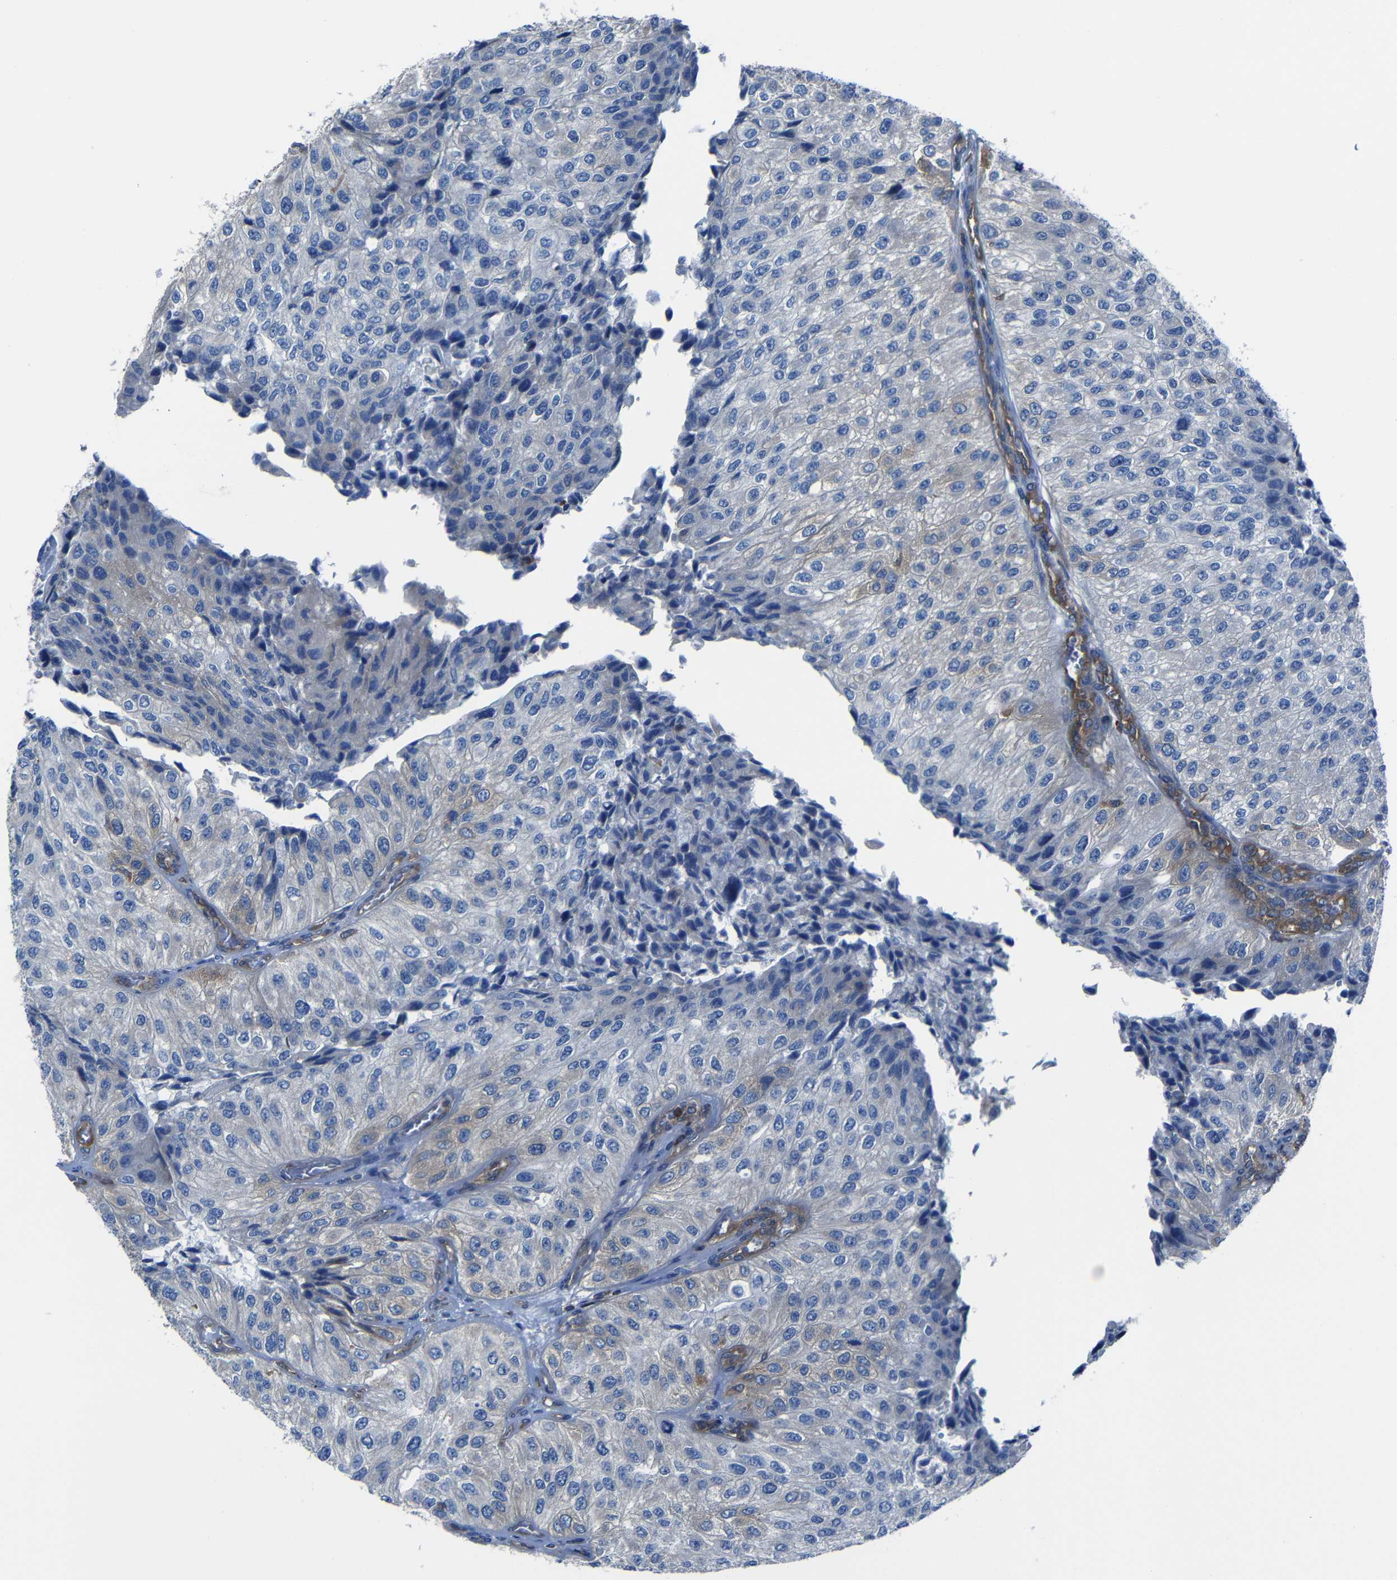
{"staining": {"intensity": "weak", "quantity": "<25%", "location": "cytoplasmic/membranous"}, "tissue": "urothelial cancer", "cell_type": "Tumor cells", "image_type": "cancer", "snomed": [{"axis": "morphology", "description": "Urothelial carcinoma, High grade"}, {"axis": "topography", "description": "Kidney"}, {"axis": "topography", "description": "Urinary bladder"}], "caption": "DAB immunohistochemical staining of urothelial carcinoma (high-grade) displays no significant expression in tumor cells.", "gene": "ARHGEF1", "patient": {"sex": "male", "age": 77}}